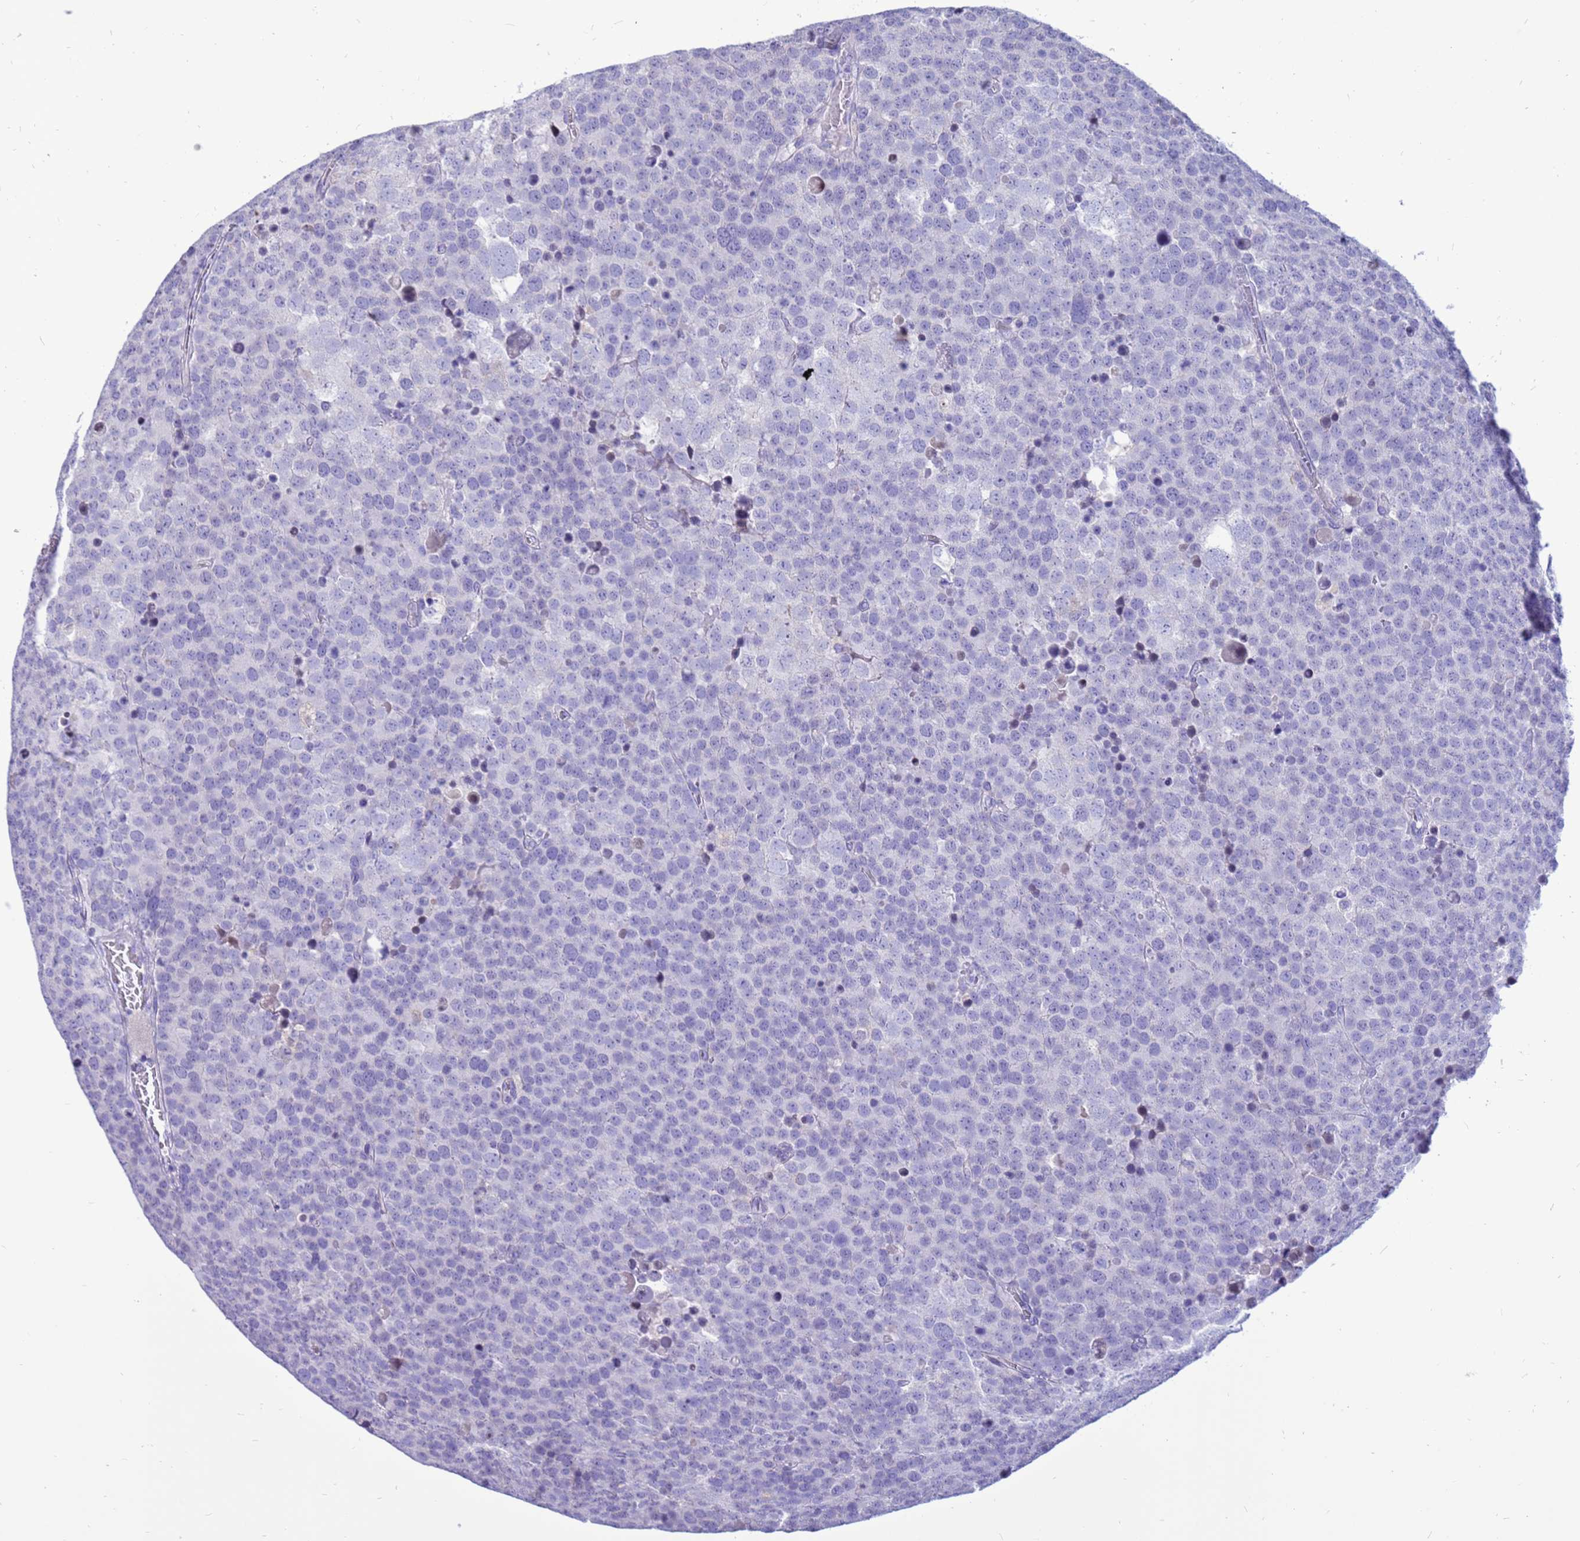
{"staining": {"intensity": "negative", "quantity": "none", "location": "none"}, "tissue": "testis cancer", "cell_type": "Tumor cells", "image_type": "cancer", "snomed": [{"axis": "morphology", "description": "Seminoma, NOS"}, {"axis": "topography", "description": "Testis"}], "caption": "Immunohistochemical staining of human testis cancer (seminoma) exhibits no significant expression in tumor cells.", "gene": "PDE10A", "patient": {"sex": "male", "age": 71}}